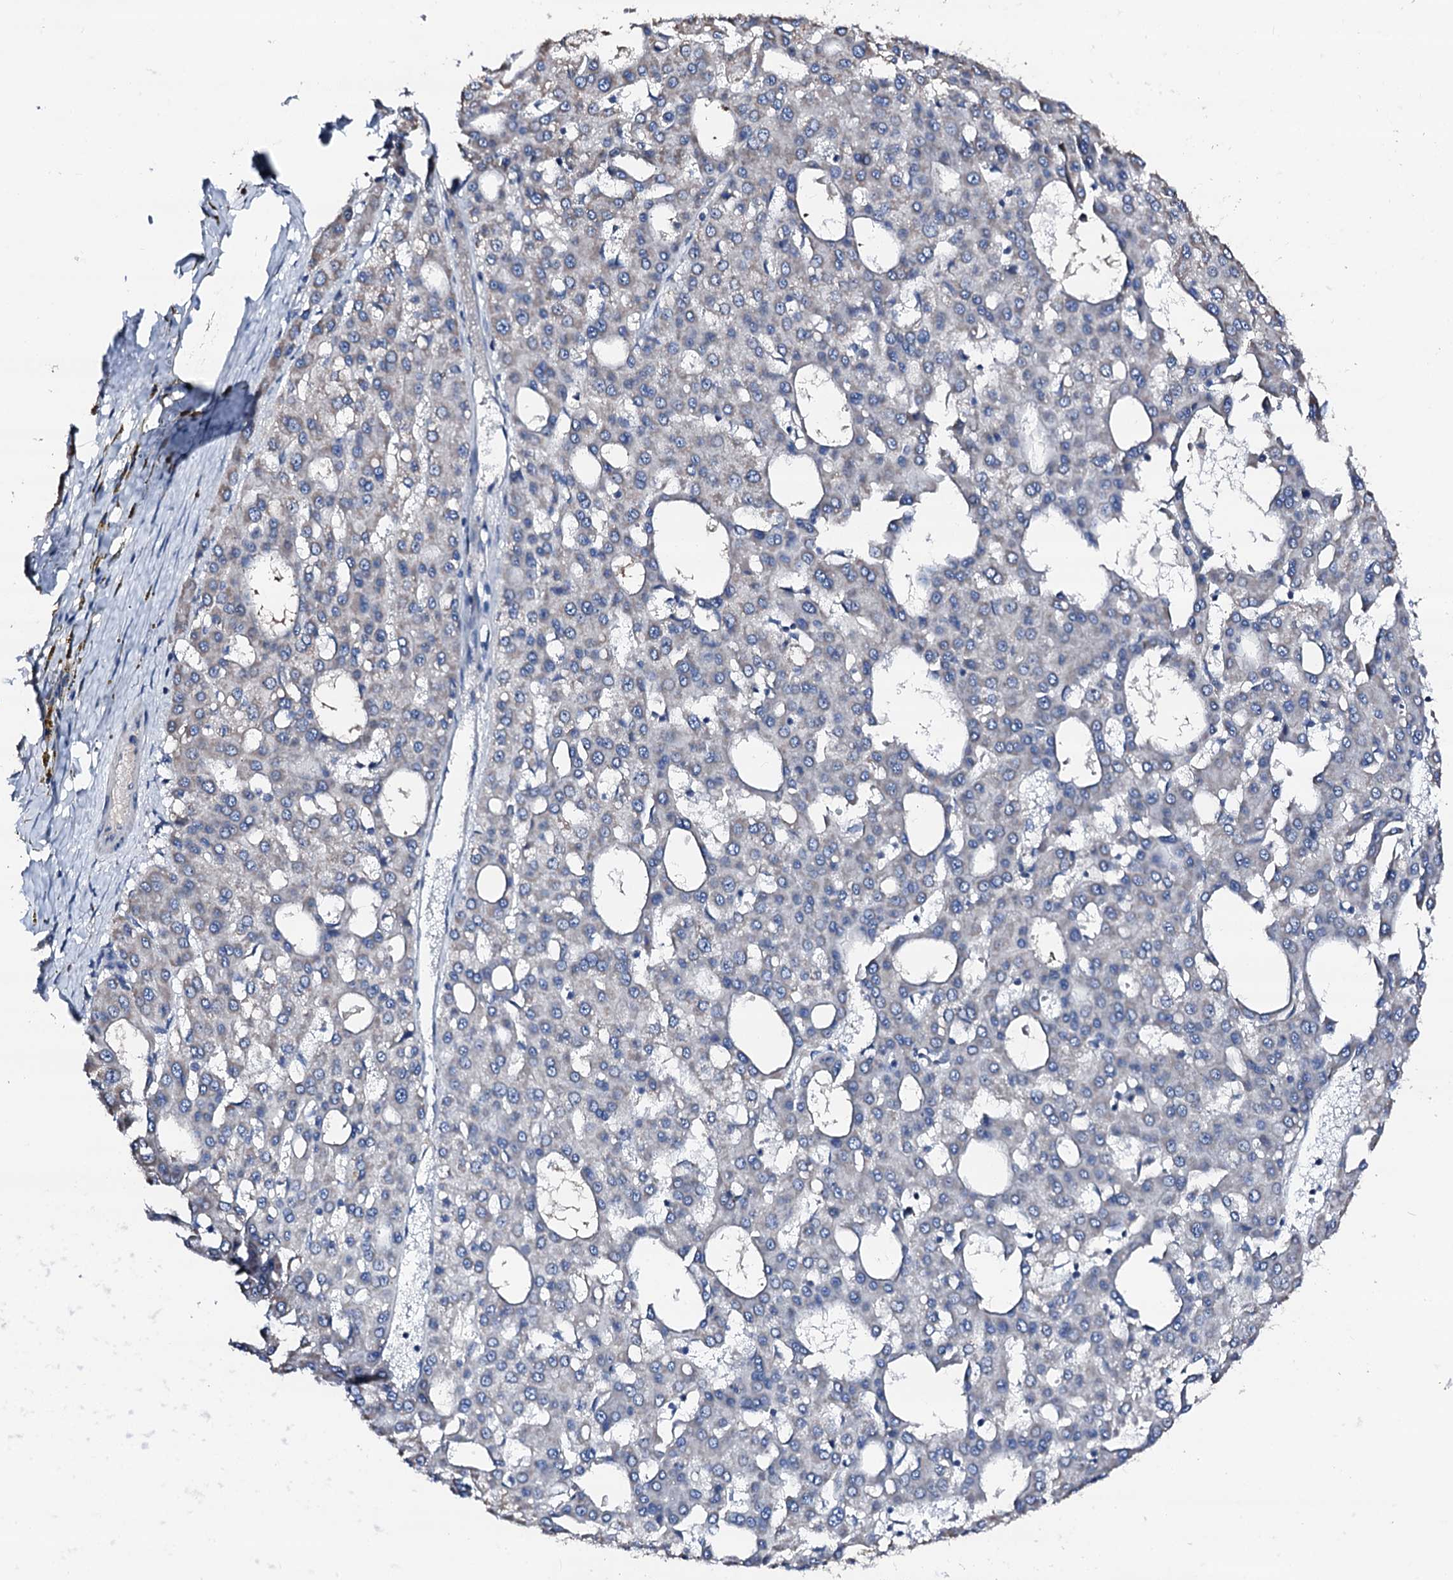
{"staining": {"intensity": "negative", "quantity": "none", "location": "none"}, "tissue": "liver cancer", "cell_type": "Tumor cells", "image_type": "cancer", "snomed": [{"axis": "morphology", "description": "Carcinoma, Hepatocellular, NOS"}, {"axis": "topography", "description": "Liver"}], "caption": "The histopathology image shows no significant staining in tumor cells of liver cancer (hepatocellular carcinoma).", "gene": "TRAFD1", "patient": {"sex": "male", "age": 47}}